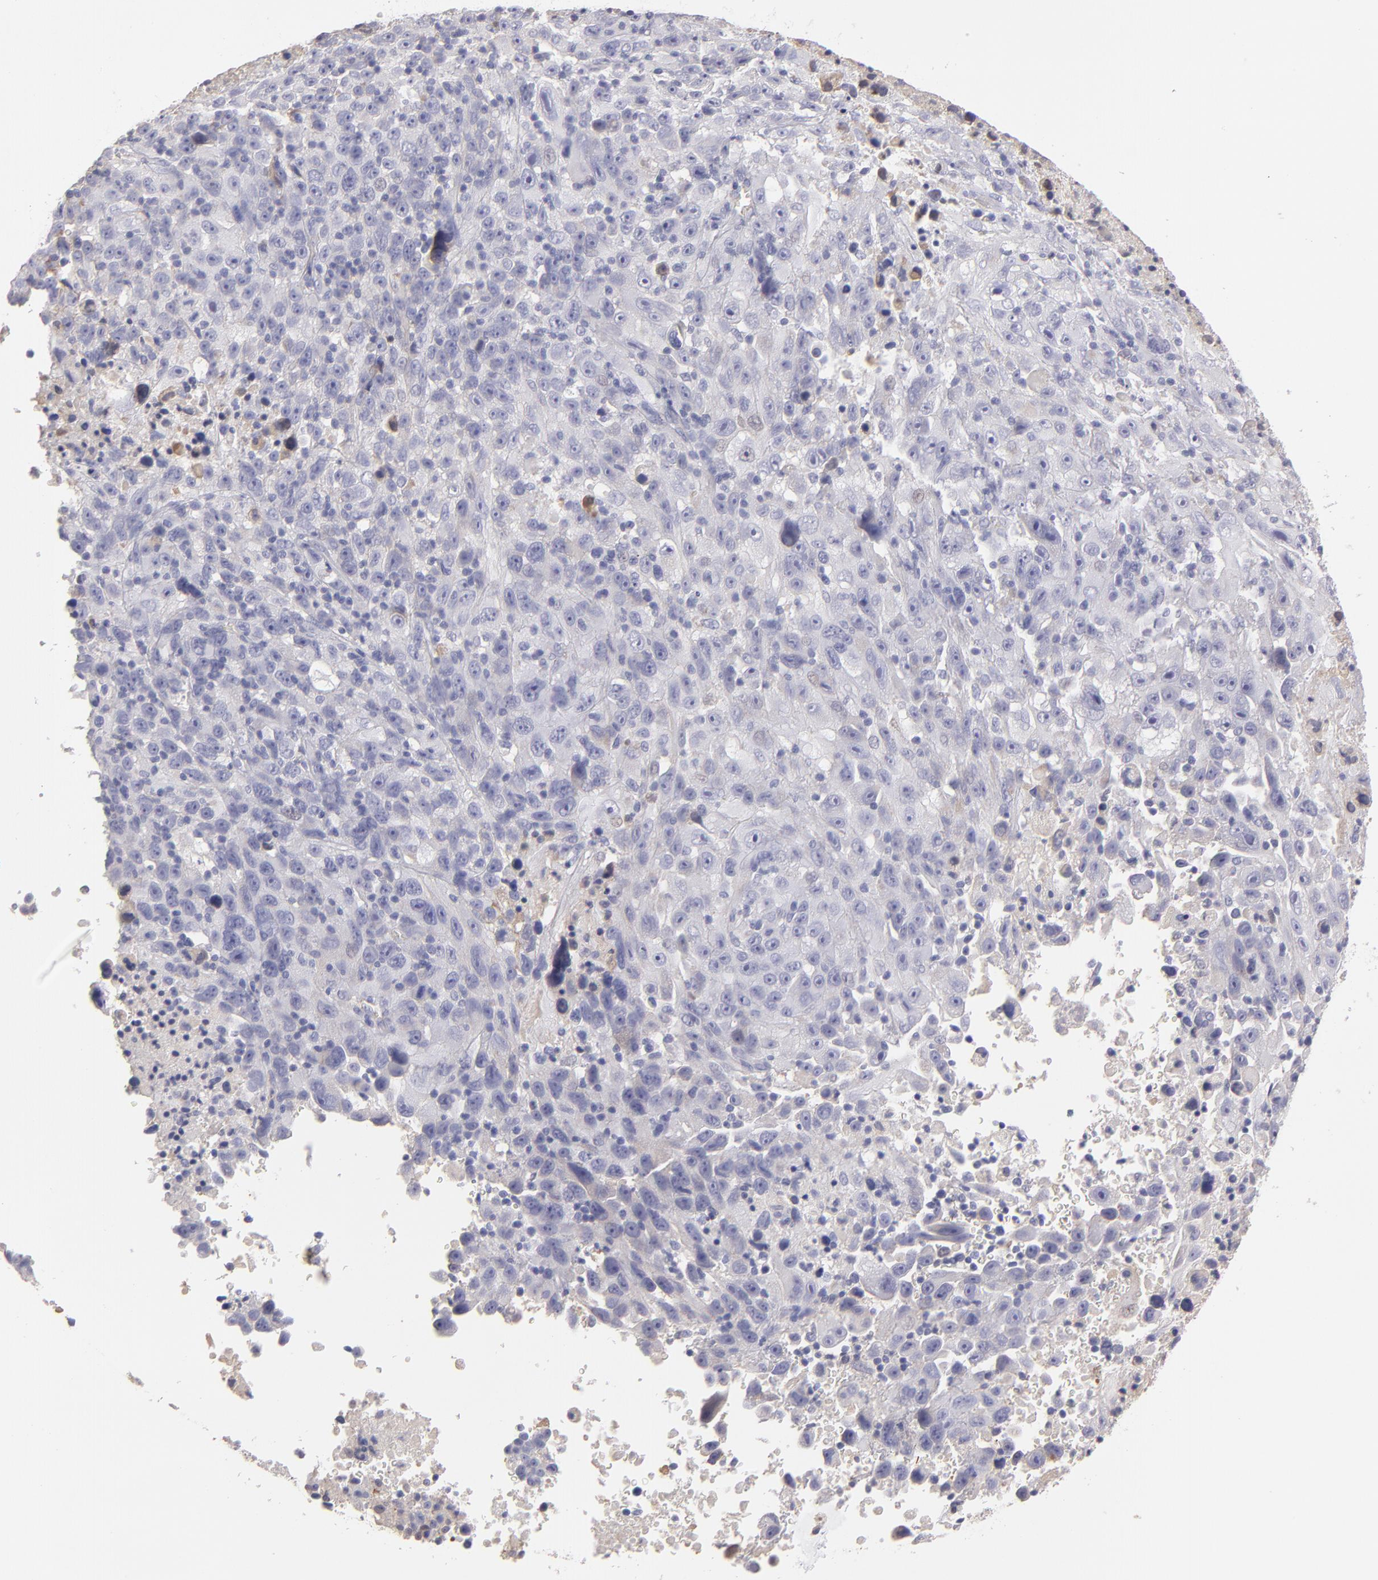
{"staining": {"intensity": "negative", "quantity": "none", "location": "none"}, "tissue": "melanoma", "cell_type": "Tumor cells", "image_type": "cancer", "snomed": [{"axis": "morphology", "description": "Malignant melanoma, Metastatic site"}, {"axis": "topography", "description": "Cerebral cortex"}], "caption": "There is no significant staining in tumor cells of malignant melanoma (metastatic site).", "gene": "ABCC4", "patient": {"sex": "female", "age": 52}}